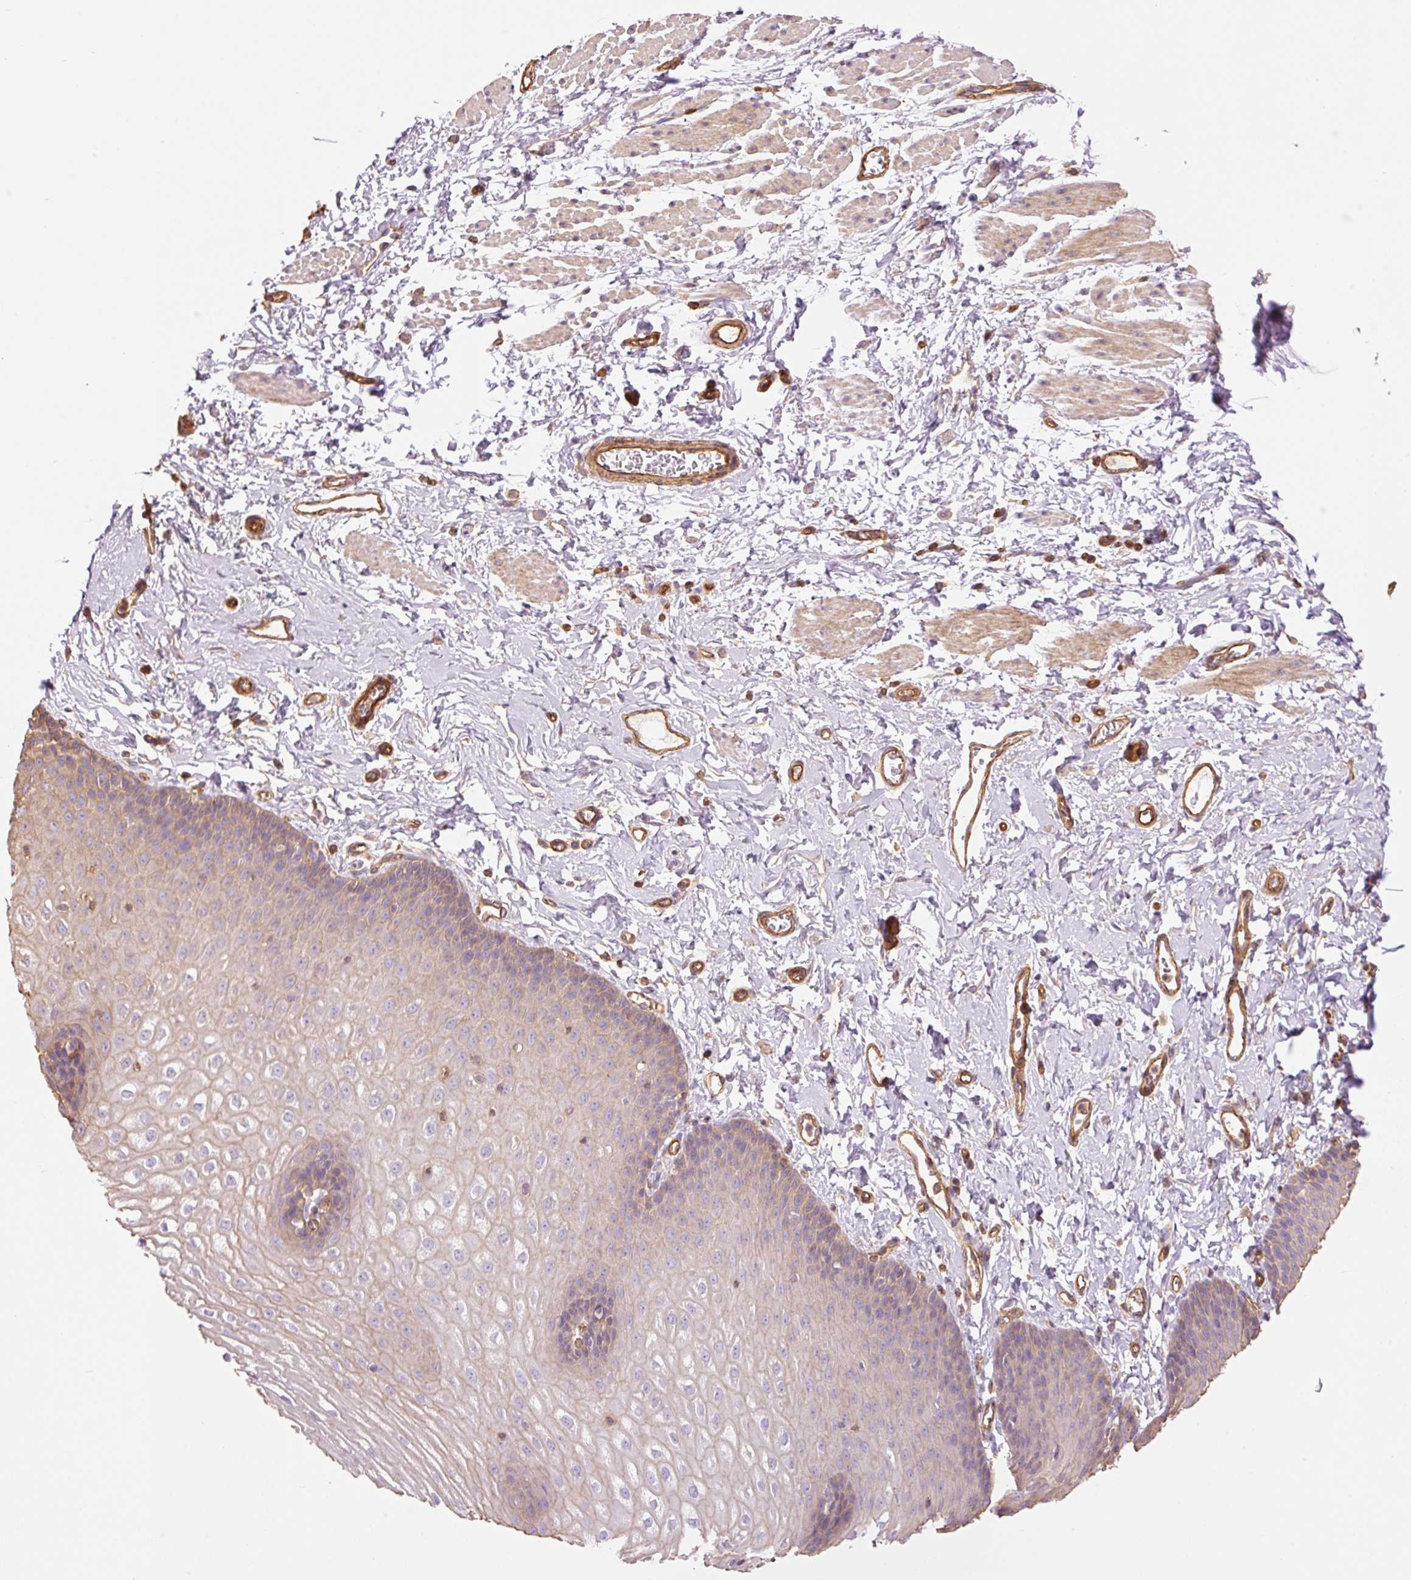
{"staining": {"intensity": "weak", "quantity": "<25%", "location": "cytoplasmic/membranous"}, "tissue": "esophagus", "cell_type": "Squamous epithelial cells", "image_type": "normal", "snomed": [{"axis": "morphology", "description": "Normal tissue, NOS"}, {"axis": "topography", "description": "Esophagus"}], "caption": "Immunohistochemical staining of normal human esophagus exhibits no significant positivity in squamous epithelial cells. The staining is performed using DAB brown chromogen with nuclei counter-stained in using hematoxylin.", "gene": "PPP1R1B", "patient": {"sex": "male", "age": 70}}